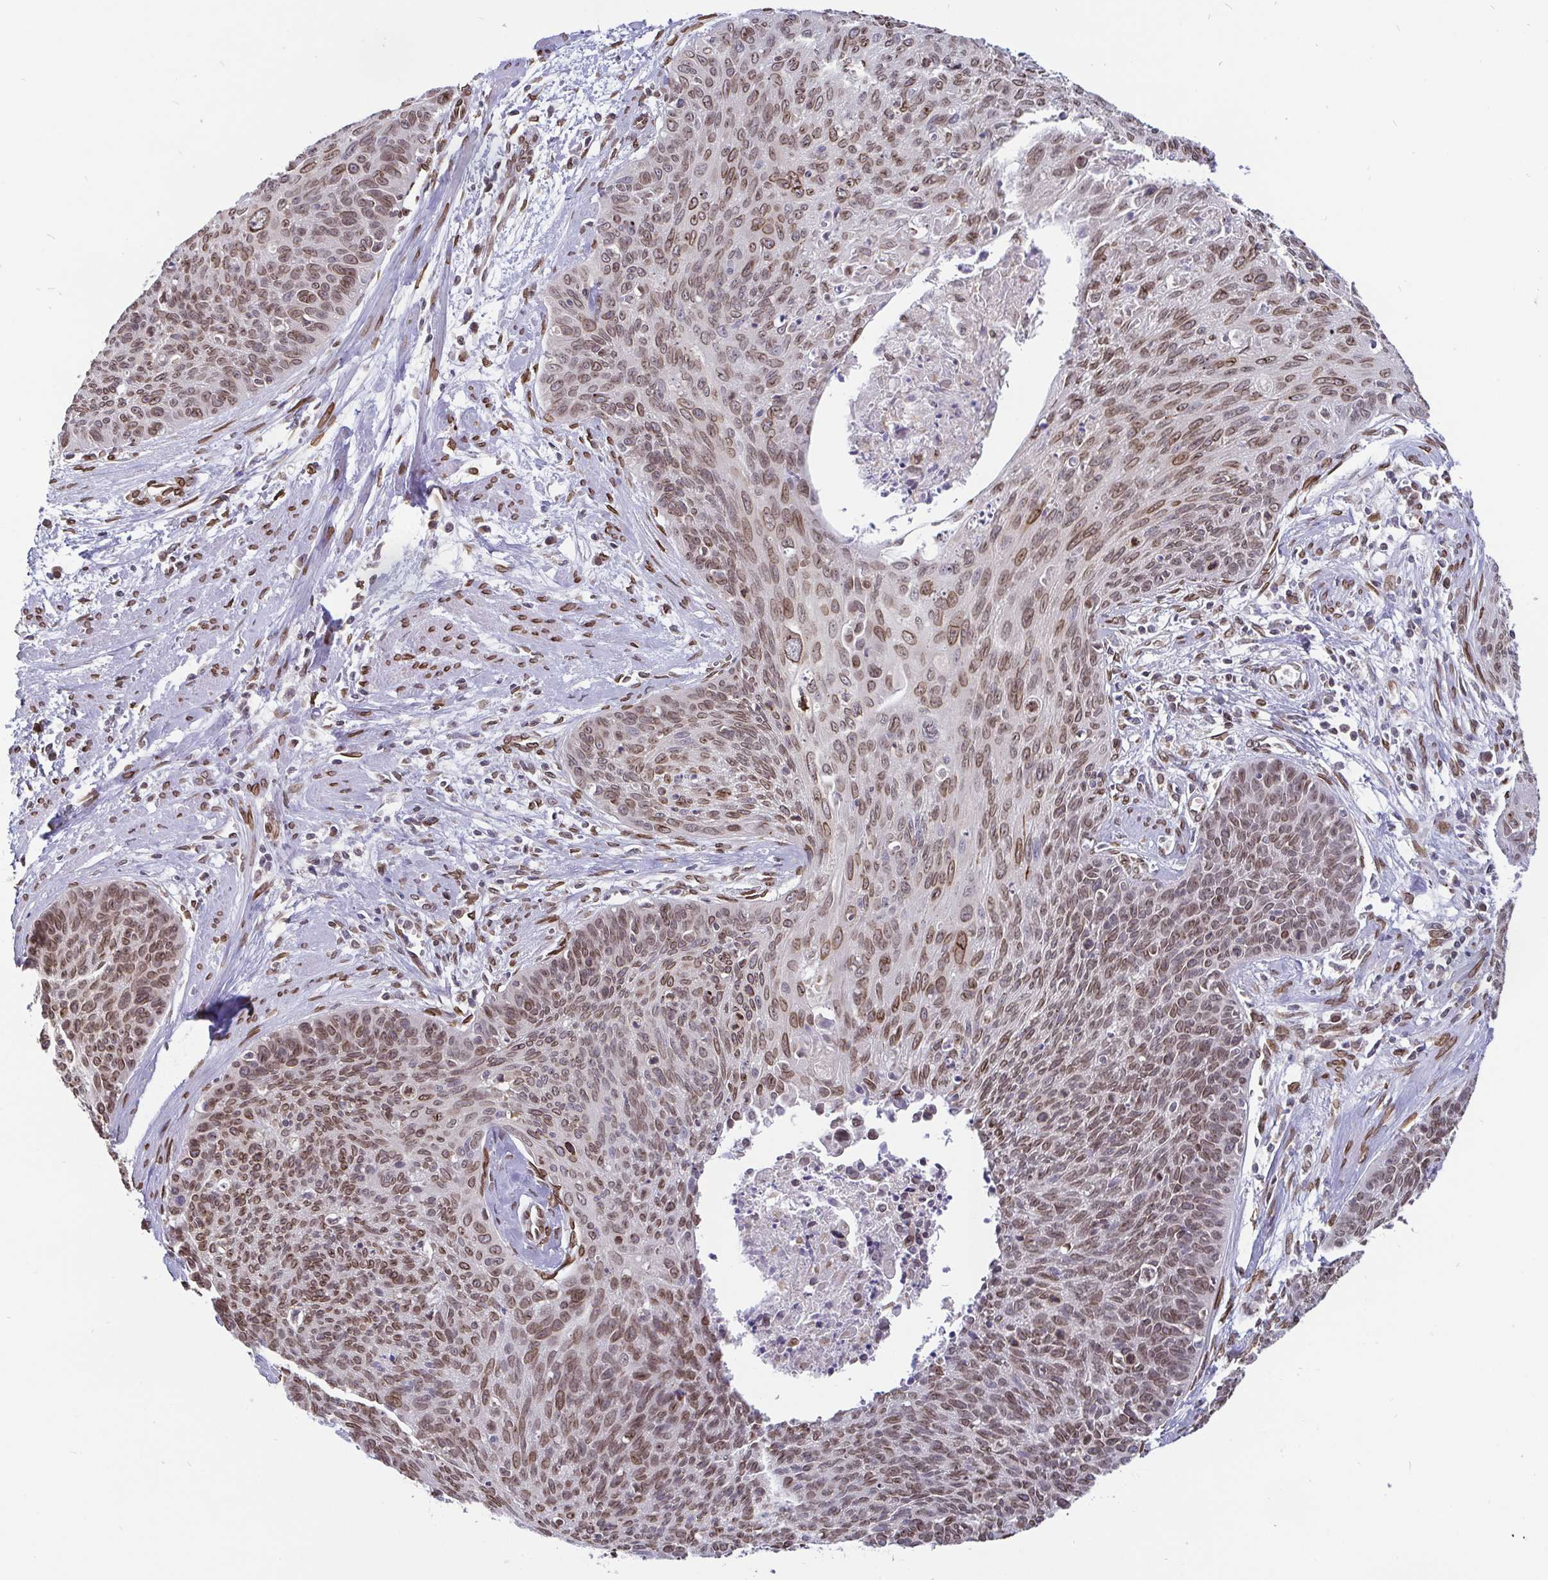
{"staining": {"intensity": "moderate", "quantity": ">75%", "location": "cytoplasmic/membranous,nuclear"}, "tissue": "cervical cancer", "cell_type": "Tumor cells", "image_type": "cancer", "snomed": [{"axis": "morphology", "description": "Squamous cell carcinoma, NOS"}, {"axis": "topography", "description": "Cervix"}], "caption": "Cervical squamous cell carcinoma stained with DAB (3,3'-diaminobenzidine) IHC reveals medium levels of moderate cytoplasmic/membranous and nuclear positivity in approximately >75% of tumor cells.", "gene": "EMD", "patient": {"sex": "female", "age": 55}}